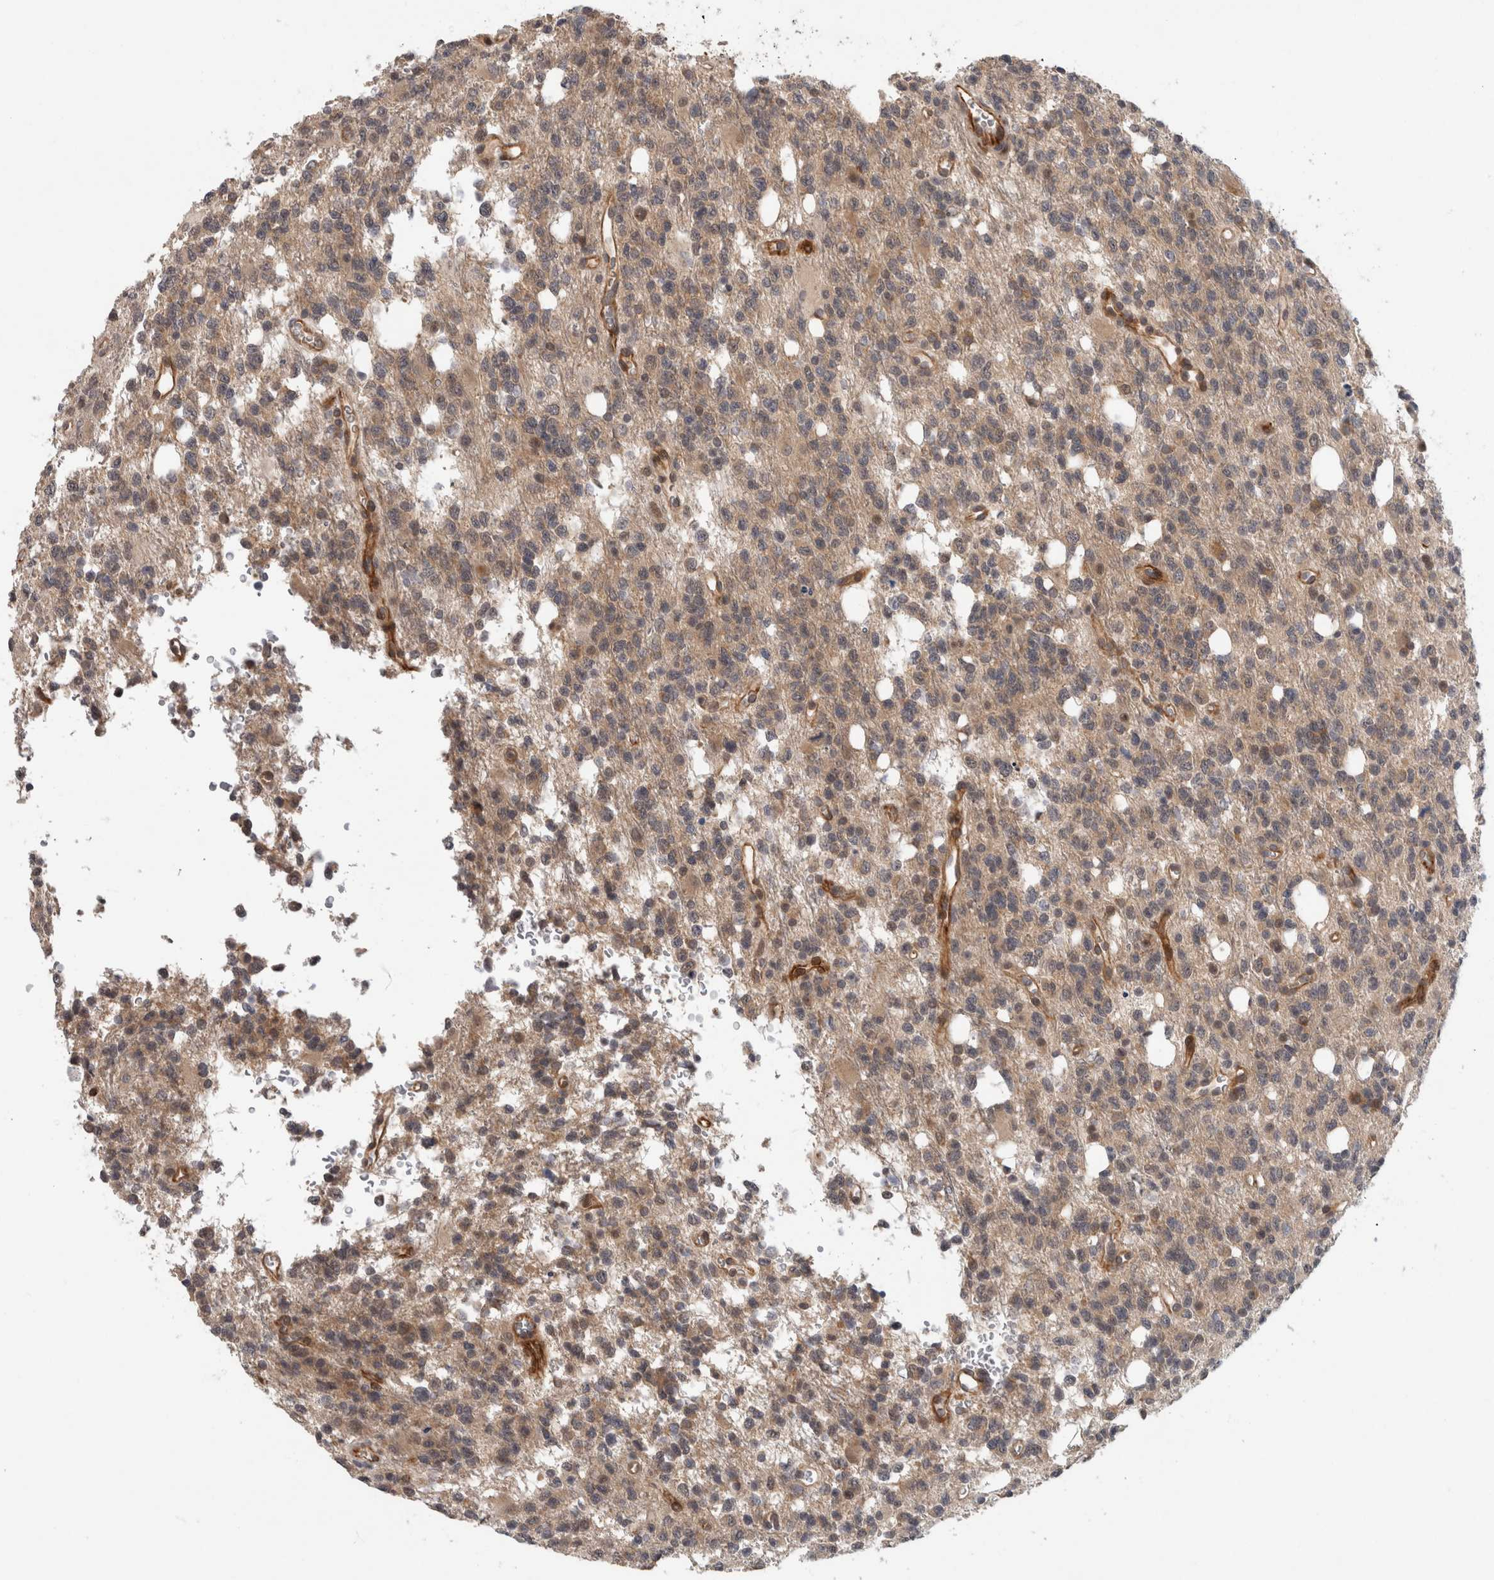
{"staining": {"intensity": "weak", "quantity": ">75%", "location": "cytoplasmic/membranous"}, "tissue": "glioma", "cell_type": "Tumor cells", "image_type": "cancer", "snomed": [{"axis": "morphology", "description": "Glioma, malignant, High grade"}, {"axis": "topography", "description": "Brain"}], "caption": "Glioma was stained to show a protein in brown. There is low levels of weak cytoplasmic/membranous positivity in approximately >75% of tumor cells.", "gene": "CRISPLD1", "patient": {"sex": "female", "age": 62}}